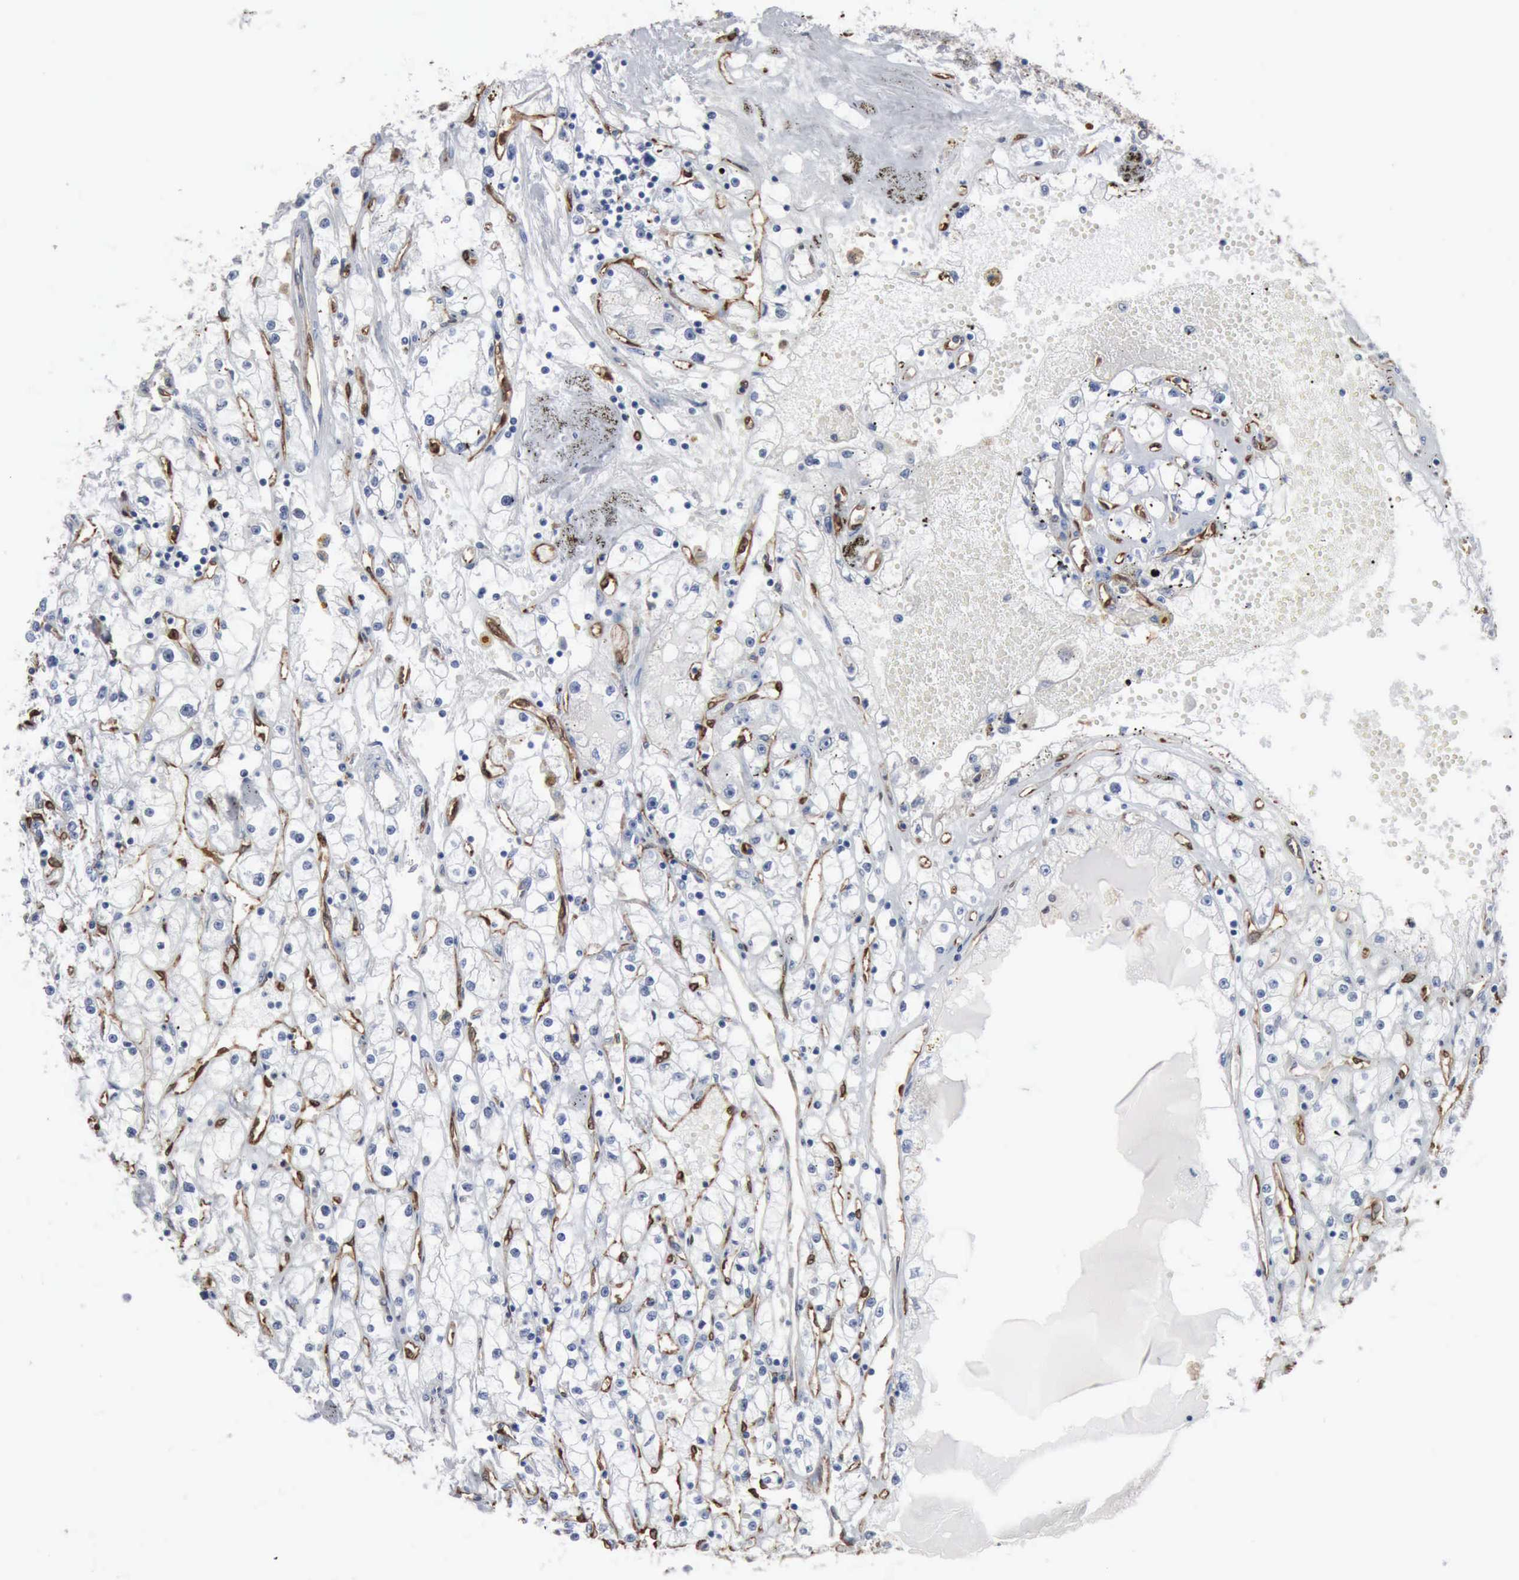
{"staining": {"intensity": "negative", "quantity": "none", "location": "none"}, "tissue": "renal cancer", "cell_type": "Tumor cells", "image_type": "cancer", "snomed": [{"axis": "morphology", "description": "Adenocarcinoma, NOS"}, {"axis": "topography", "description": "Kidney"}], "caption": "This photomicrograph is of renal adenocarcinoma stained with immunohistochemistry to label a protein in brown with the nuclei are counter-stained blue. There is no expression in tumor cells.", "gene": "FSCN1", "patient": {"sex": "male", "age": 56}}